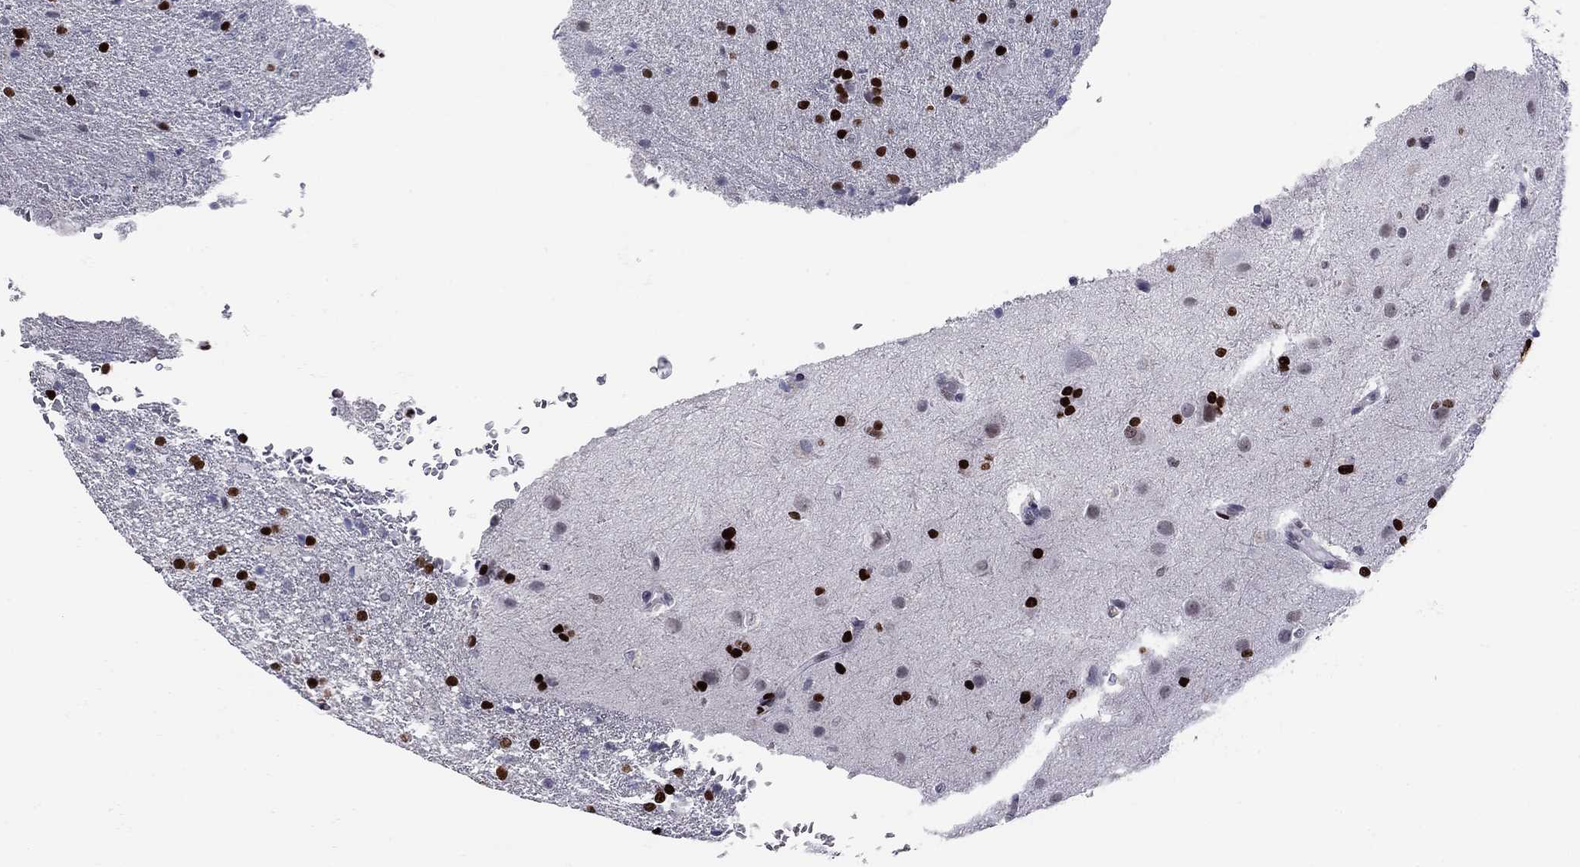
{"staining": {"intensity": "strong", "quantity": ">75%", "location": "nuclear"}, "tissue": "glioma", "cell_type": "Tumor cells", "image_type": "cancer", "snomed": [{"axis": "morphology", "description": "Glioma, malignant, High grade"}, {"axis": "topography", "description": "Brain"}], "caption": "Glioma tissue exhibits strong nuclear staining in about >75% of tumor cells", "gene": "PCGF3", "patient": {"sex": "male", "age": 68}}